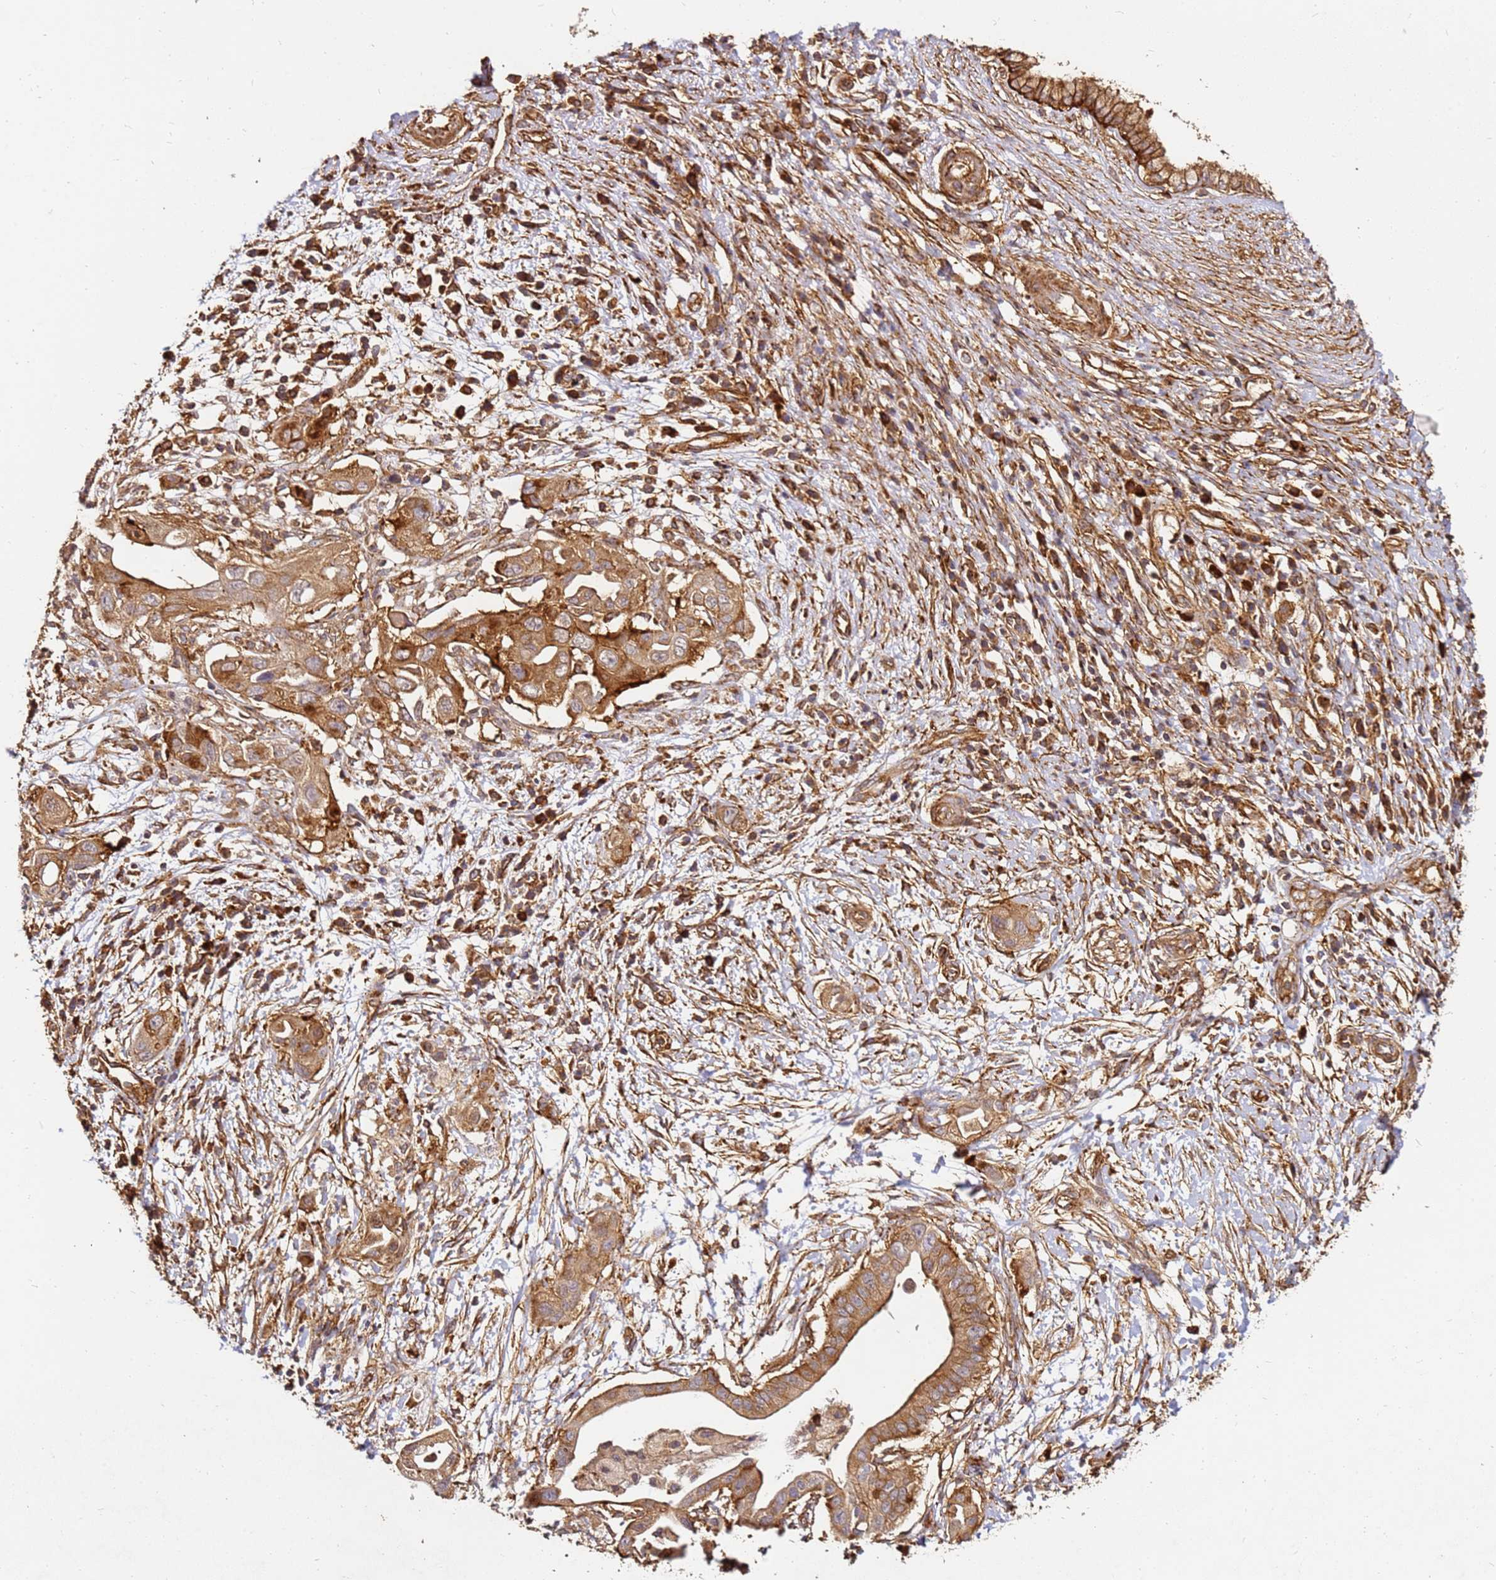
{"staining": {"intensity": "strong", "quantity": ">75%", "location": "cytoplasmic/membranous"}, "tissue": "pancreatic cancer", "cell_type": "Tumor cells", "image_type": "cancer", "snomed": [{"axis": "morphology", "description": "Adenocarcinoma, NOS"}, {"axis": "topography", "description": "Pancreas"}], "caption": "Protein staining exhibits strong cytoplasmic/membranous staining in about >75% of tumor cells in pancreatic cancer.", "gene": "DVL3", "patient": {"sex": "male", "age": 68}}